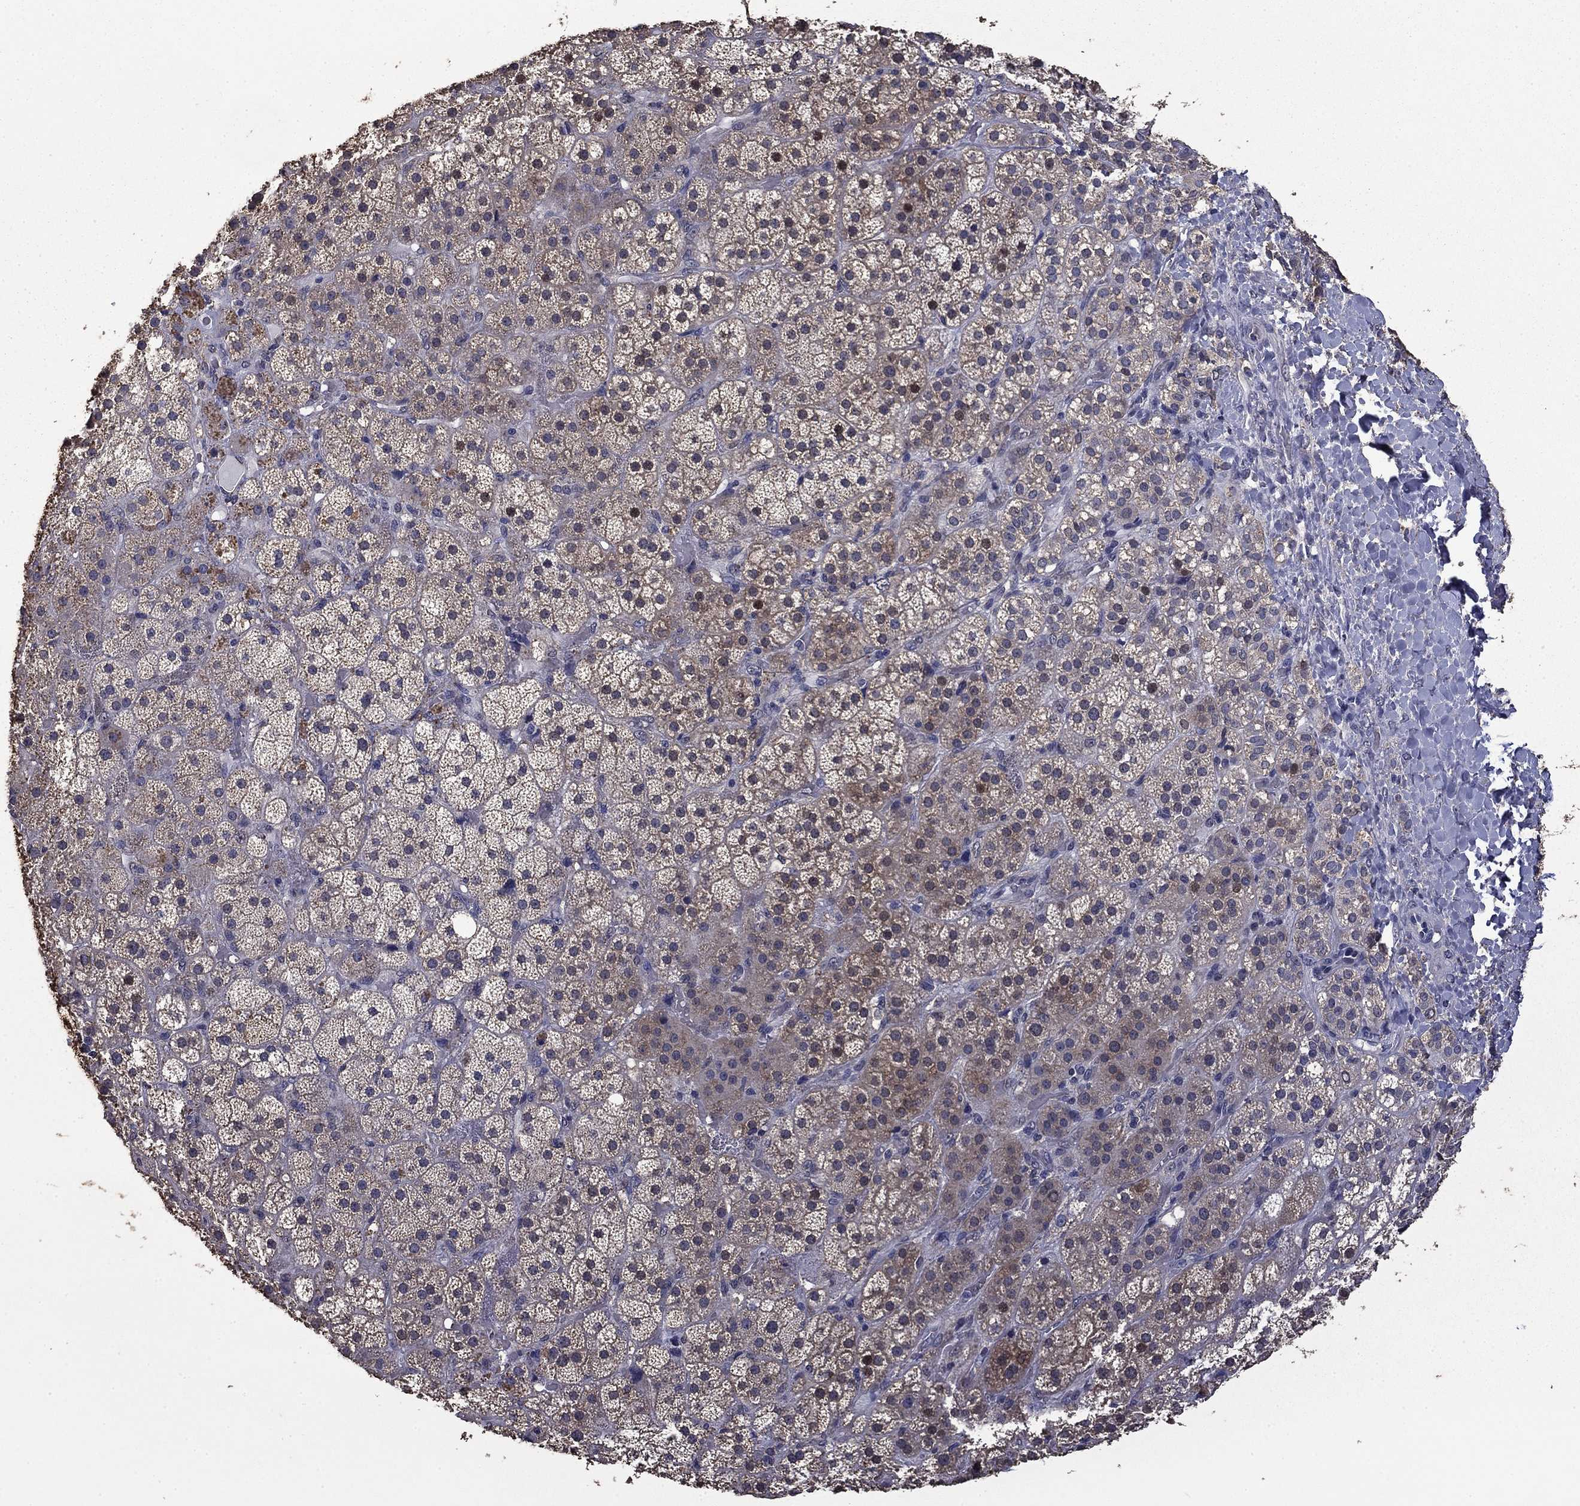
{"staining": {"intensity": "moderate", "quantity": "<25%", "location": "cytoplasmic/membranous"}, "tissue": "adrenal gland", "cell_type": "Glandular cells", "image_type": "normal", "snomed": [{"axis": "morphology", "description": "Normal tissue, NOS"}, {"axis": "topography", "description": "Adrenal gland"}], "caption": "A brown stain highlights moderate cytoplasmic/membranous positivity of a protein in glandular cells of normal adrenal gland.", "gene": "MFAP3L", "patient": {"sex": "male", "age": 57}}